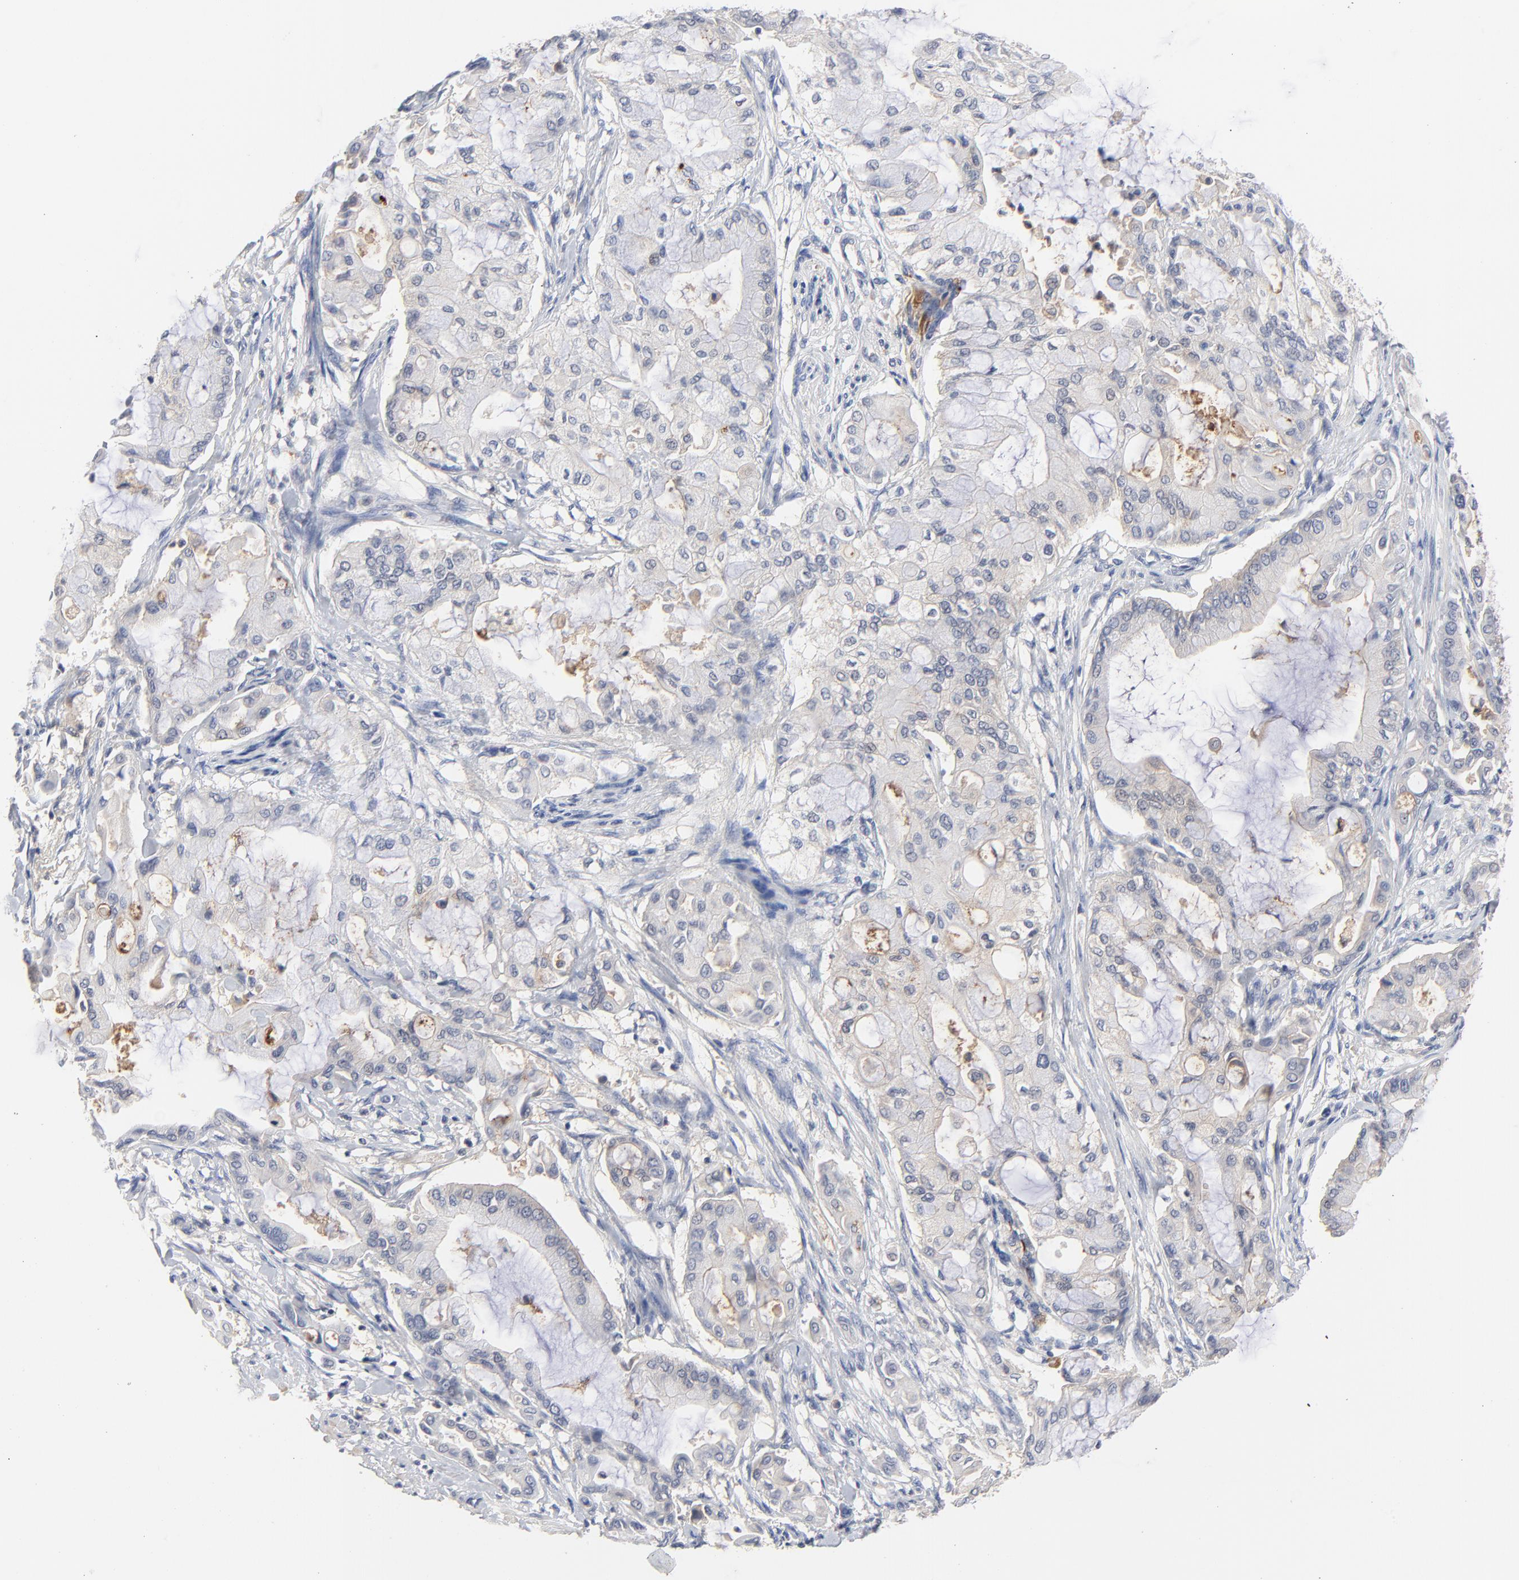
{"staining": {"intensity": "negative", "quantity": "none", "location": "none"}, "tissue": "pancreatic cancer", "cell_type": "Tumor cells", "image_type": "cancer", "snomed": [{"axis": "morphology", "description": "Adenocarcinoma, NOS"}, {"axis": "morphology", "description": "Adenocarcinoma, metastatic, NOS"}, {"axis": "topography", "description": "Lymph node"}, {"axis": "topography", "description": "Pancreas"}, {"axis": "topography", "description": "Duodenum"}], "caption": "A micrograph of human pancreatic cancer is negative for staining in tumor cells.", "gene": "CAB39L", "patient": {"sex": "female", "age": 64}}